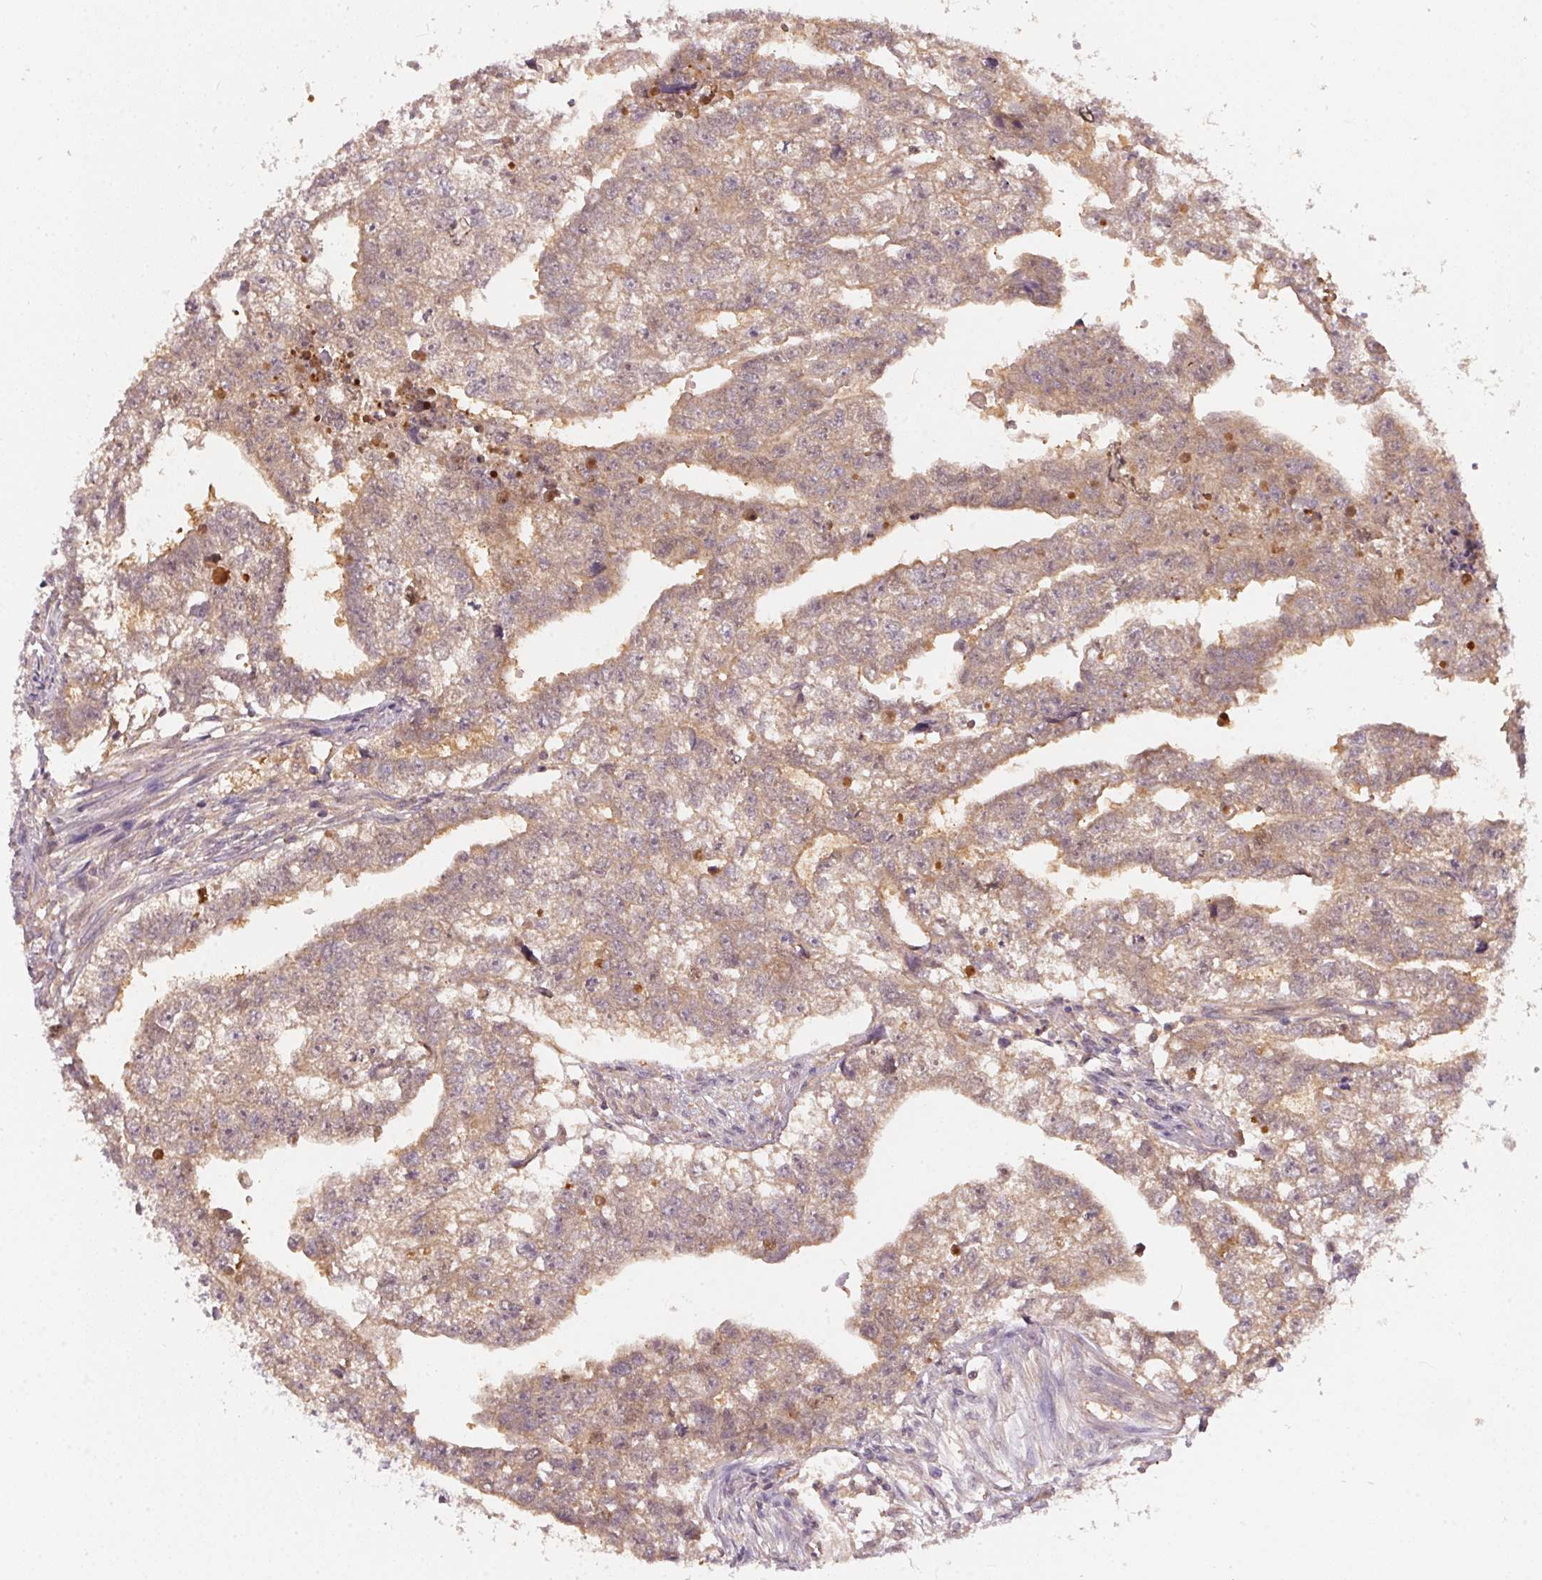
{"staining": {"intensity": "weak", "quantity": "25%-75%", "location": "cytoplasmic/membranous"}, "tissue": "testis cancer", "cell_type": "Tumor cells", "image_type": "cancer", "snomed": [{"axis": "morphology", "description": "Carcinoma, Embryonal, NOS"}, {"axis": "morphology", "description": "Teratoma, malignant, NOS"}, {"axis": "topography", "description": "Testis"}], "caption": "The immunohistochemical stain shows weak cytoplasmic/membranous expression in tumor cells of teratoma (malignant) (testis) tissue.", "gene": "BLMH", "patient": {"sex": "male", "age": 44}}